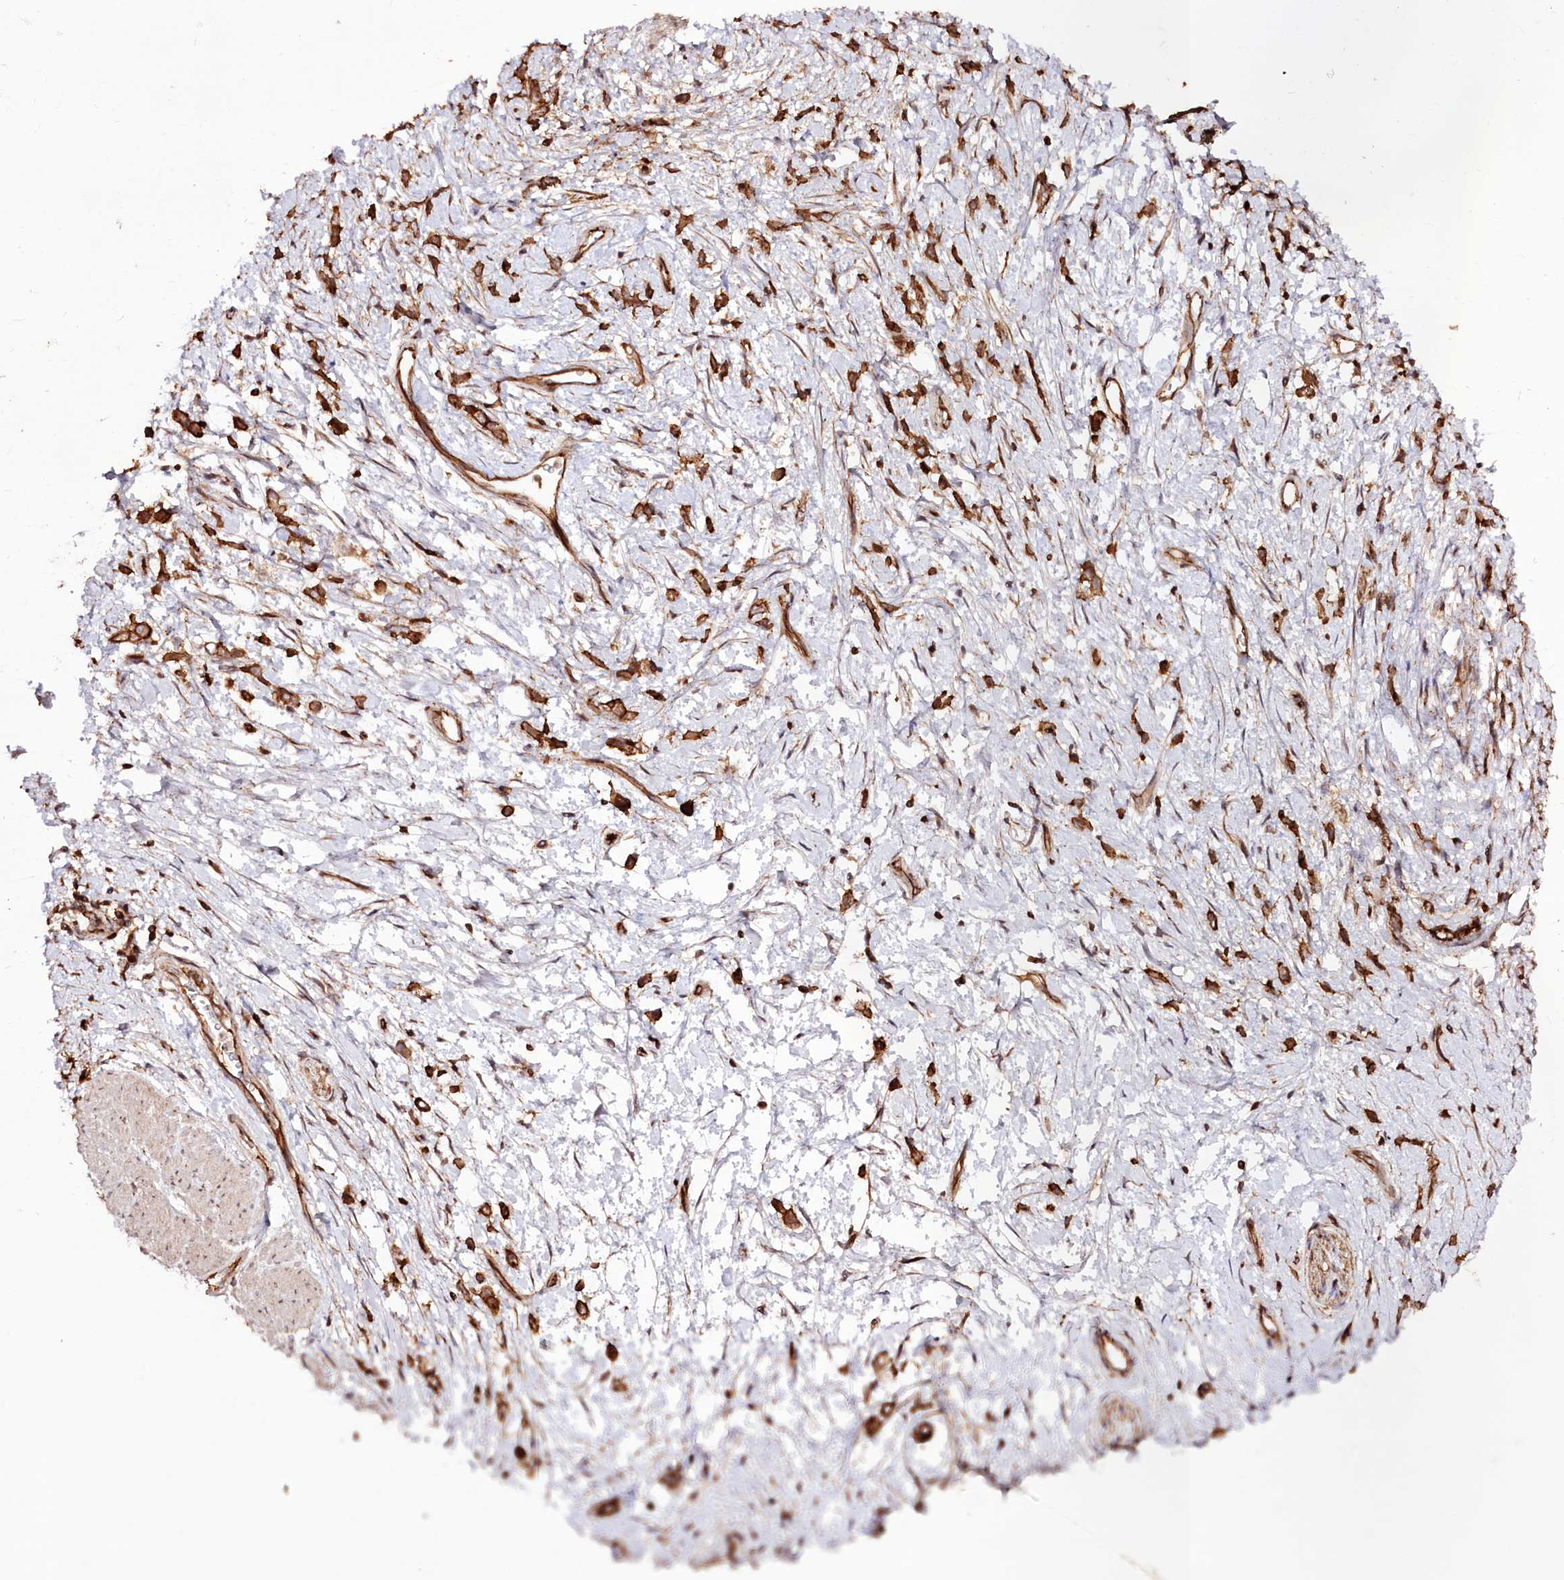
{"staining": {"intensity": "strong", "quantity": ">75%", "location": "cytoplasmic/membranous"}, "tissue": "stomach cancer", "cell_type": "Tumor cells", "image_type": "cancer", "snomed": [{"axis": "morphology", "description": "Adenocarcinoma, NOS"}, {"axis": "topography", "description": "Stomach"}], "caption": "Immunohistochemistry (IHC) staining of stomach cancer (adenocarcinoma), which shows high levels of strong cytoplasmic/membranous positivity in approximately >75% of tumor cells indicating strong cytoplasmic/membranous protein staining. The staining was performed using DAB (brown) for protein detection and nuclei were counterstained in hematoxylin (blue).", "gene": "DHX29", "patient": {"sex": "female", "age": 60}}